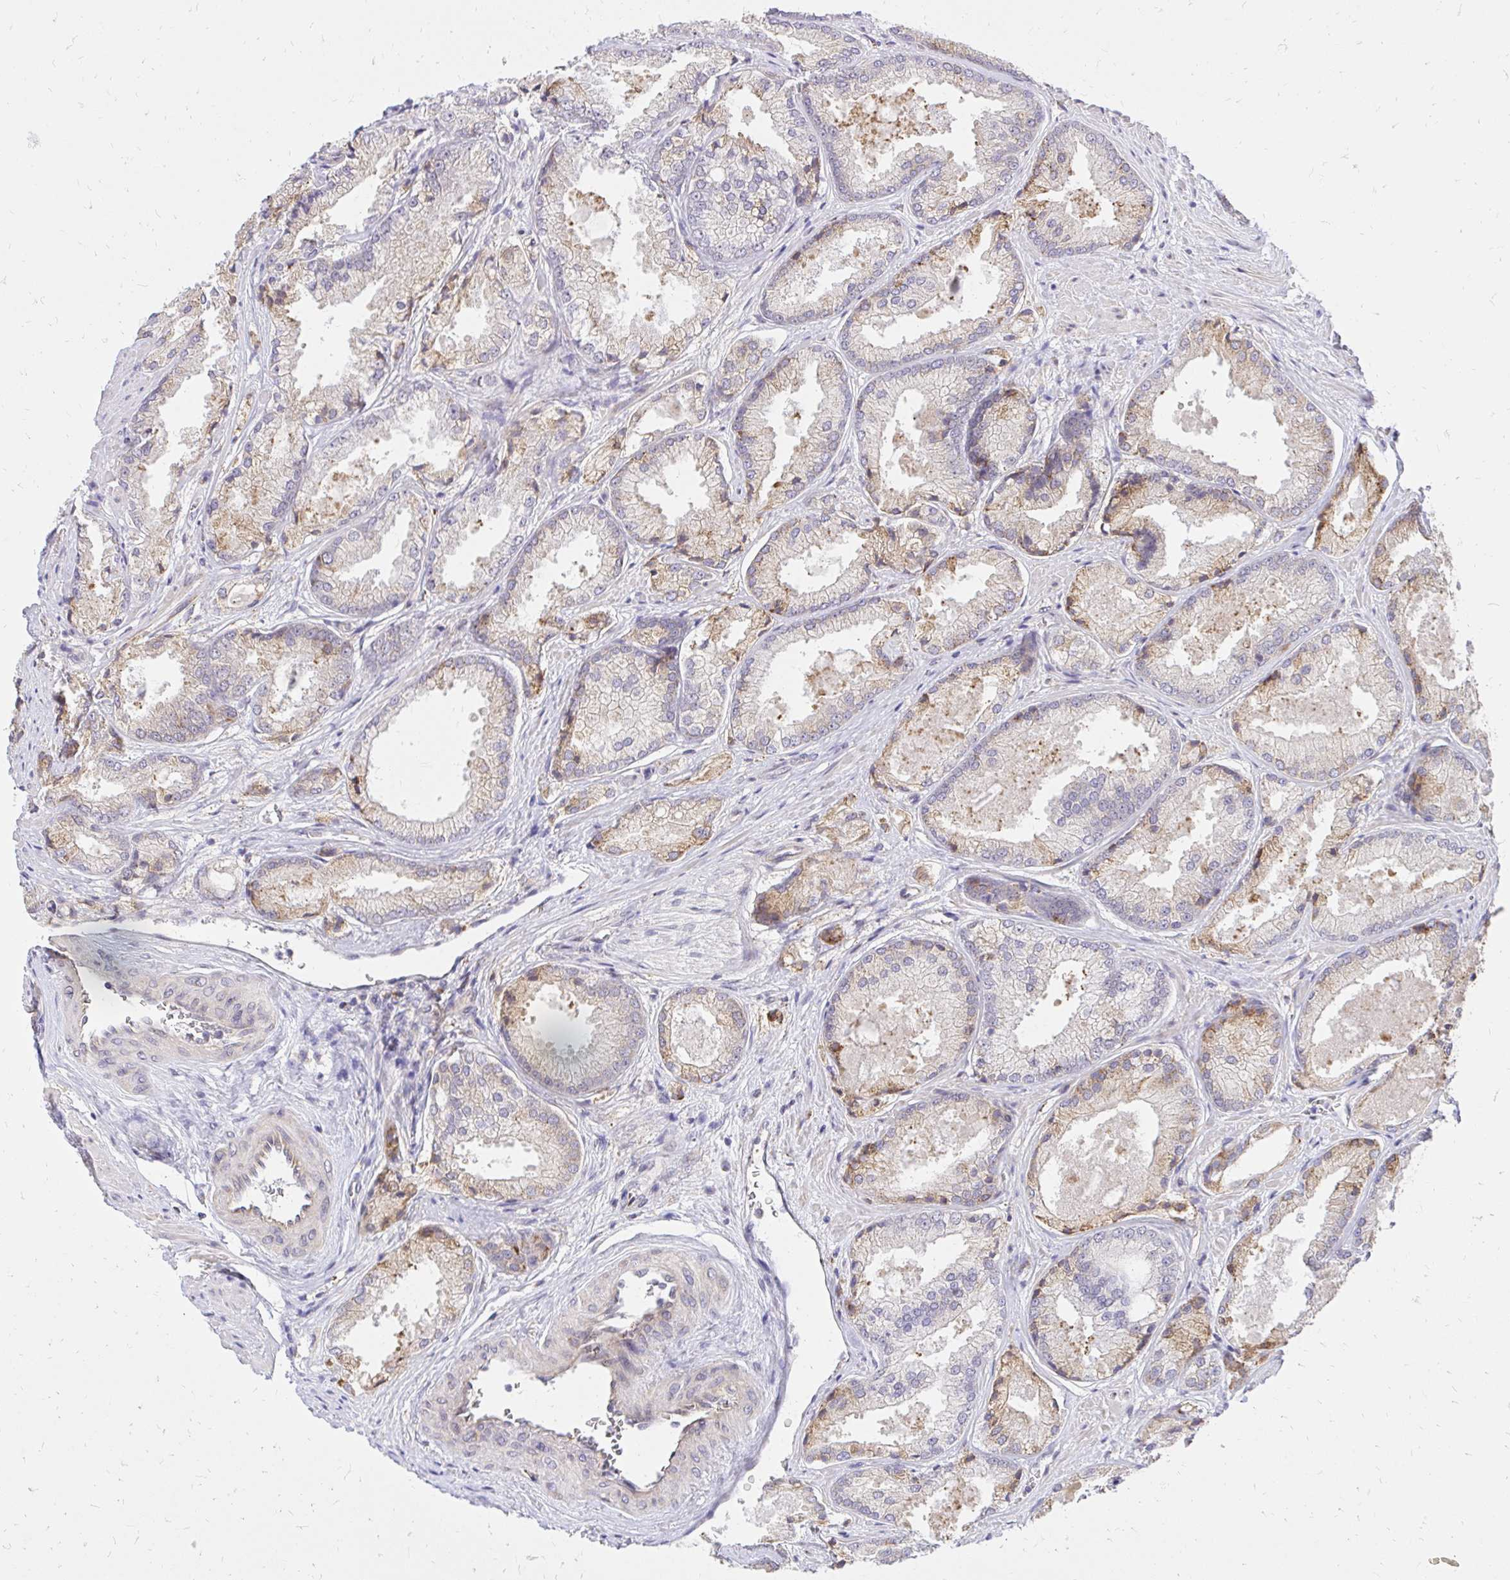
{"staining": {"intensity": "moderate", "quantity": "25%-75%", "location": "cytoplasmic/membranous"}, "tissue": "prostate cancer", "cell_type": "Tumor cells", "image_type": "cancer", "snomed": [{"axis": "morphology", "description": "Adenocarcinoma, High grade"}, {"axis": "topography", "description": "Prostate"}], "caption": "This micrograph demonstrates immunohistochemistry (IHC) staining of prostate cancer (adenocarcinoma (high-grade)), with medium moderate cytoplasmic/membranous positivity in approximately 25%-75% of tumor cells.", "gene": "NAALAD2", "patient": {"sex": "male", "age": 68}}